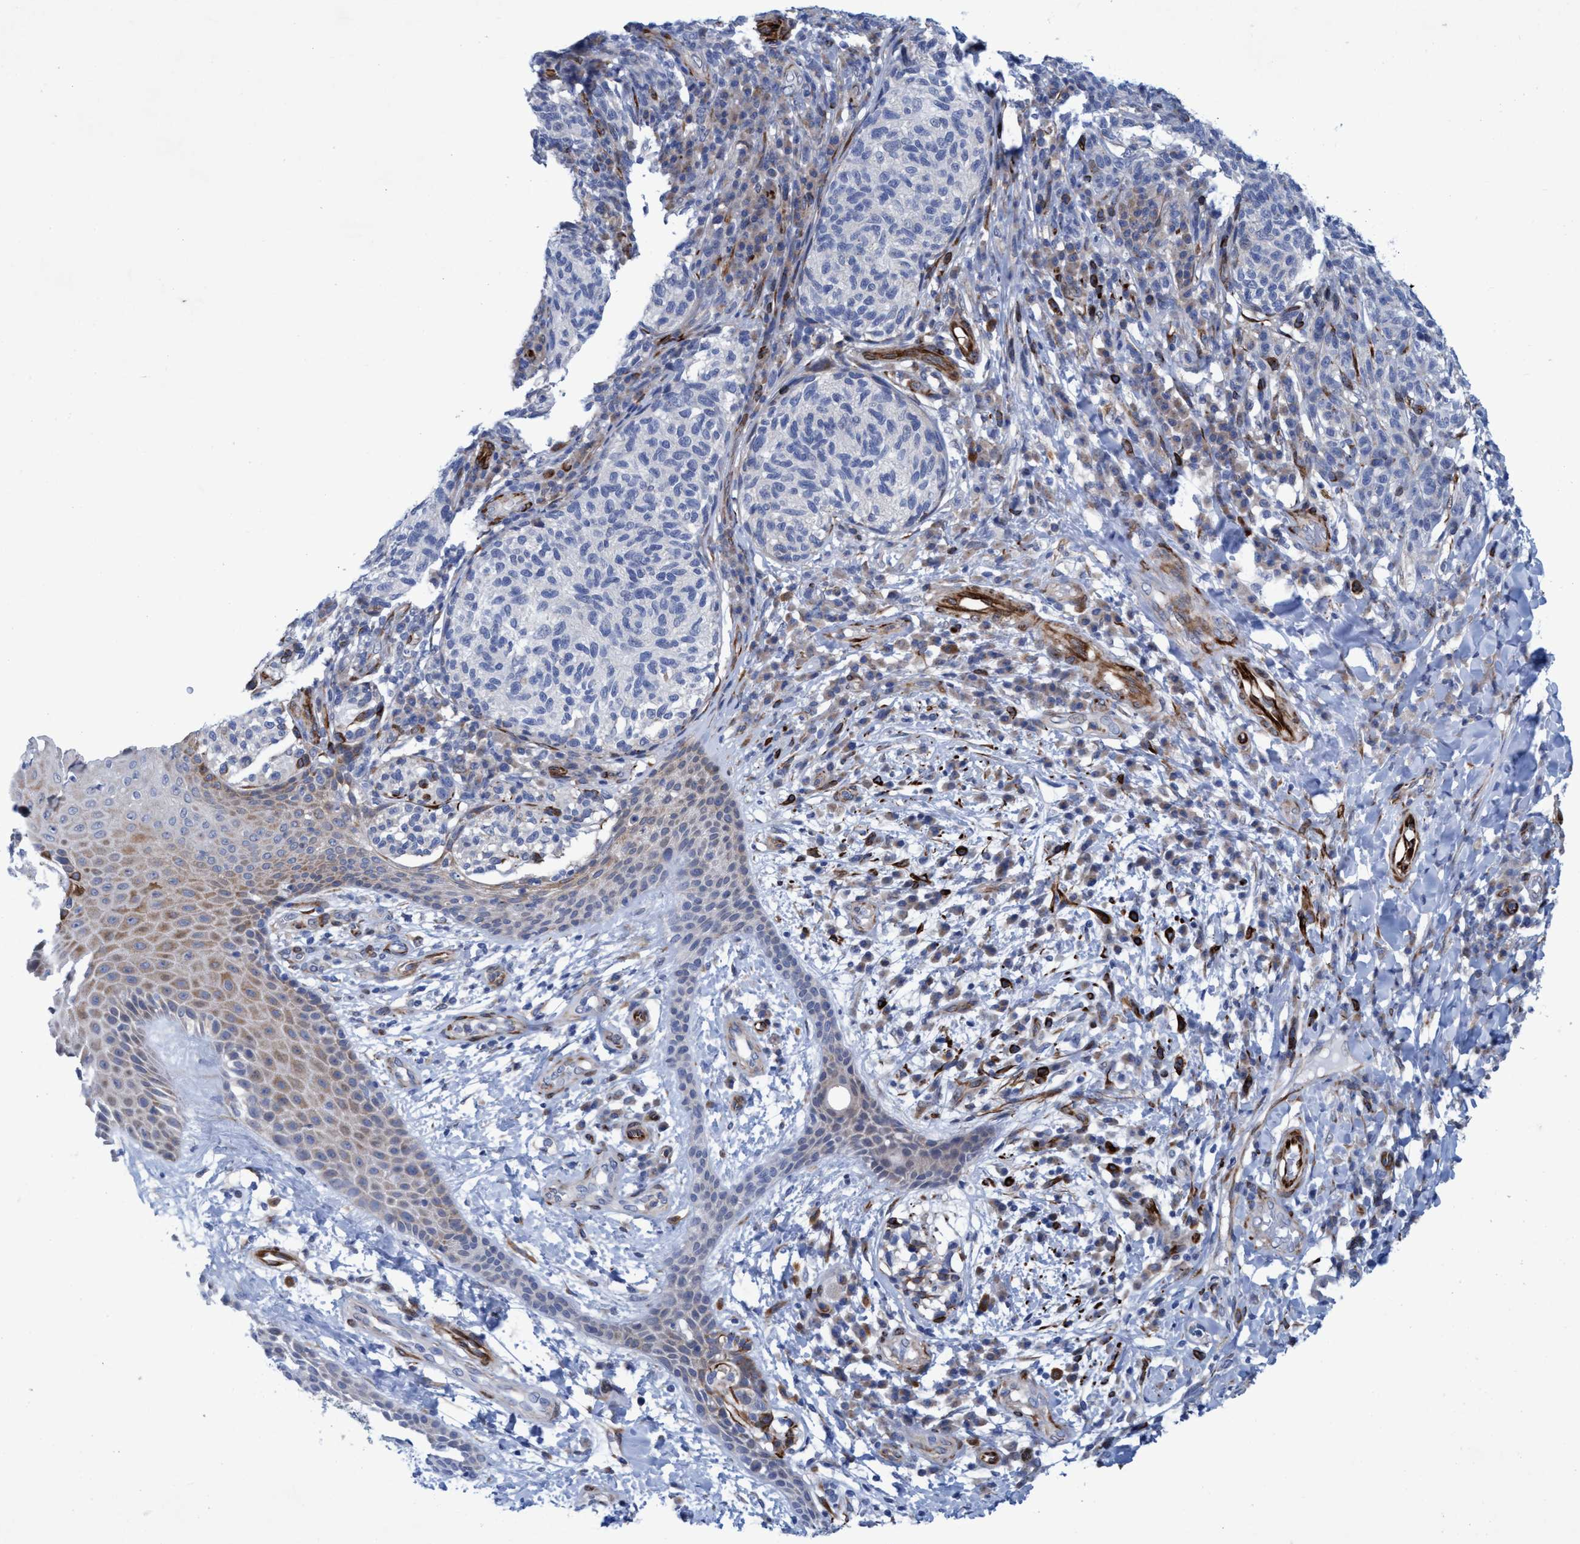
{"staining": {"intensity": "negative", "quantity": "none", "location": "none"}, "tissue": "melanoma", "cell_type": "Tumor cells", "image_type": "cancer", "snomed": [{"axis": "morphology", "description": "Malignant melanoma, NOS"}, {"axis": "topography", "description": "Skin"}], "caption": "The image reveals no staining of tumor cells in malignant melanoma.", "gene": "SLC43A2", "patient": {"sex": "female", "age": 73}}